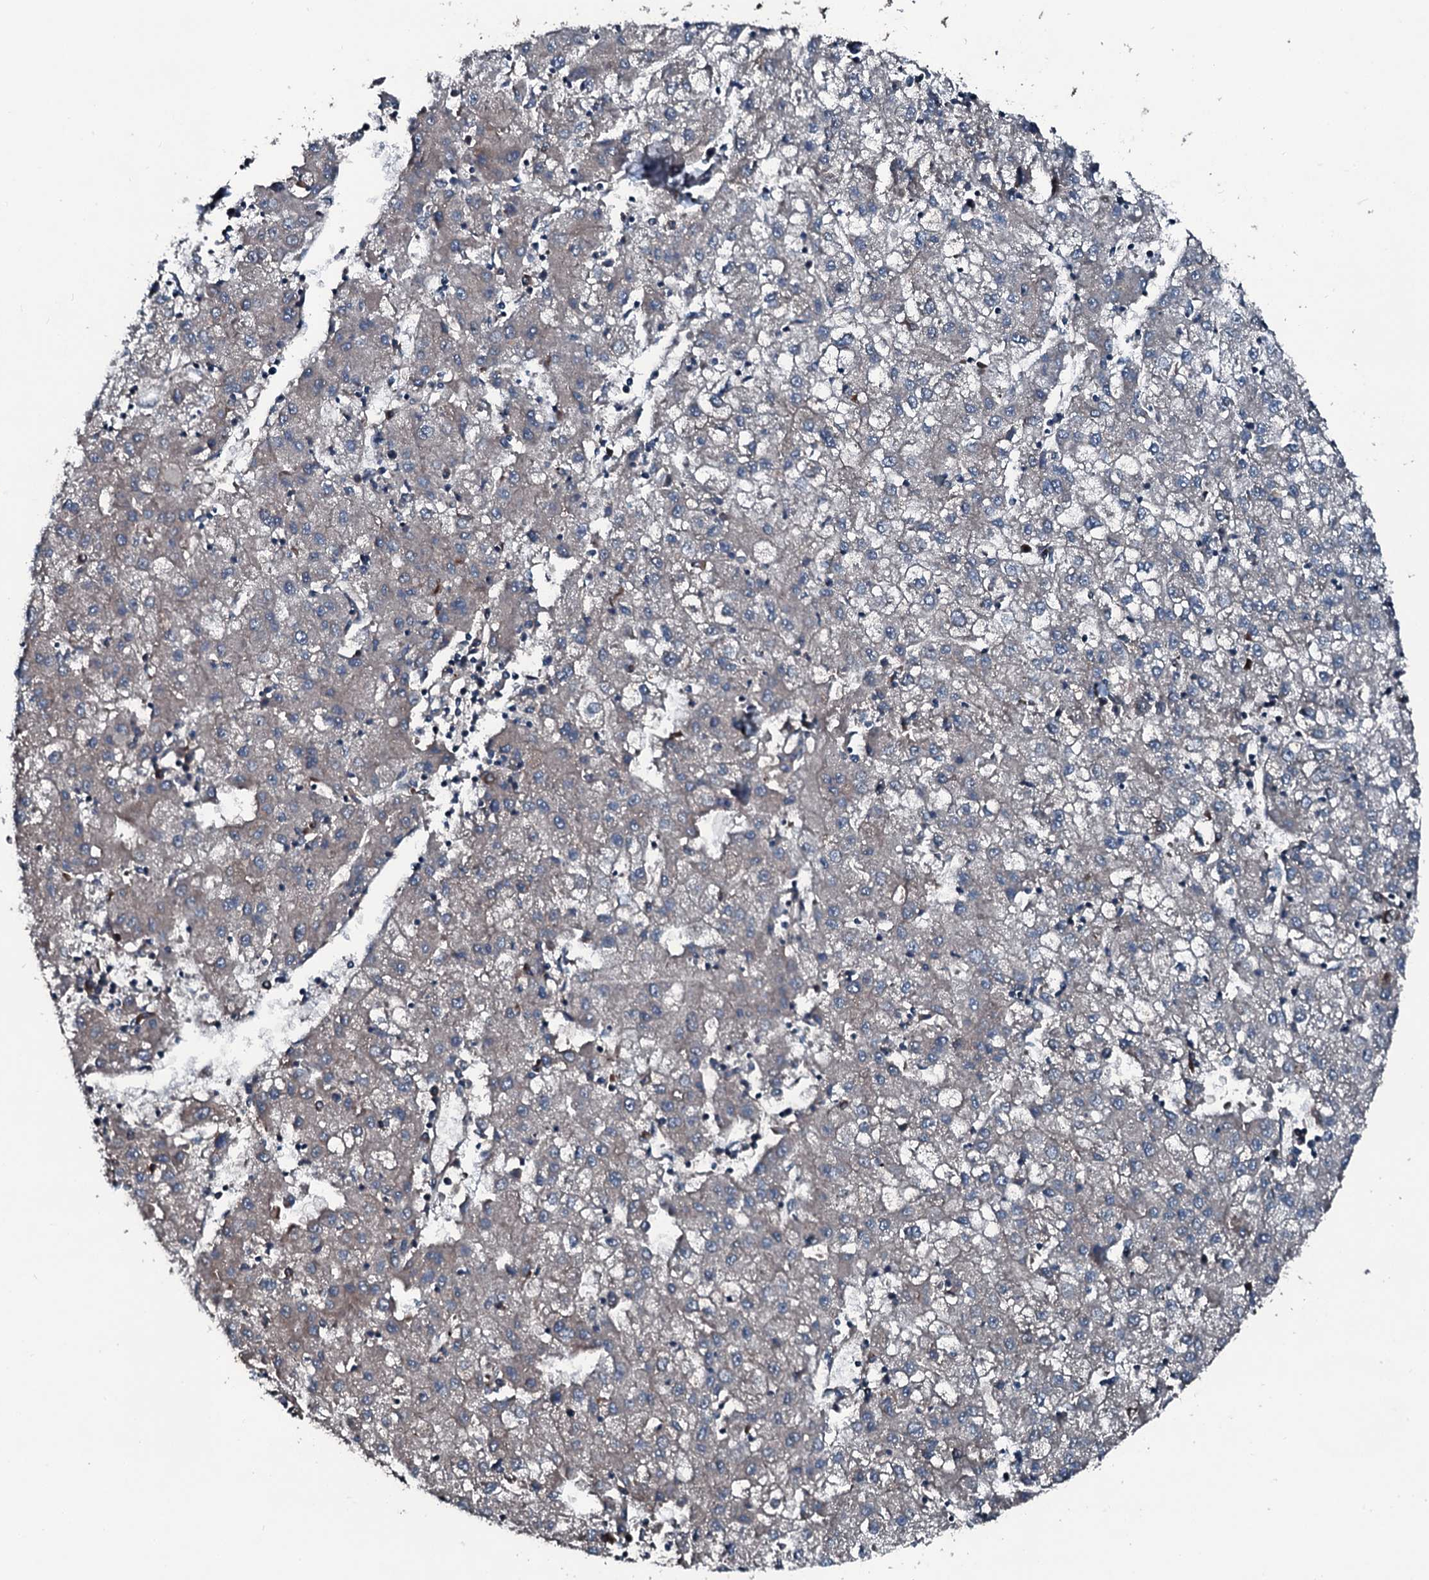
{"staining": {"intensity": "weak", "quantity": "25%-75%", "location": "cytoplasmic/membranous"}, "tissue": "liver cancer", "cell_type": "Tumor cells", "image_type": "cancer", "snomed": [{"axis": "morphology", "description": "Carcinoma, Hepatocellular, NOS"}, {"axis": "topography", "description": "Liver"}], "caption": "Weak cytoplasmic/membranous protein staining is present in approximately 25%-75% of tumor cells in hepatocellular carcinoma (liver).", "gene": "AARS1", "patient": {"sex": "male", "age": 72}}